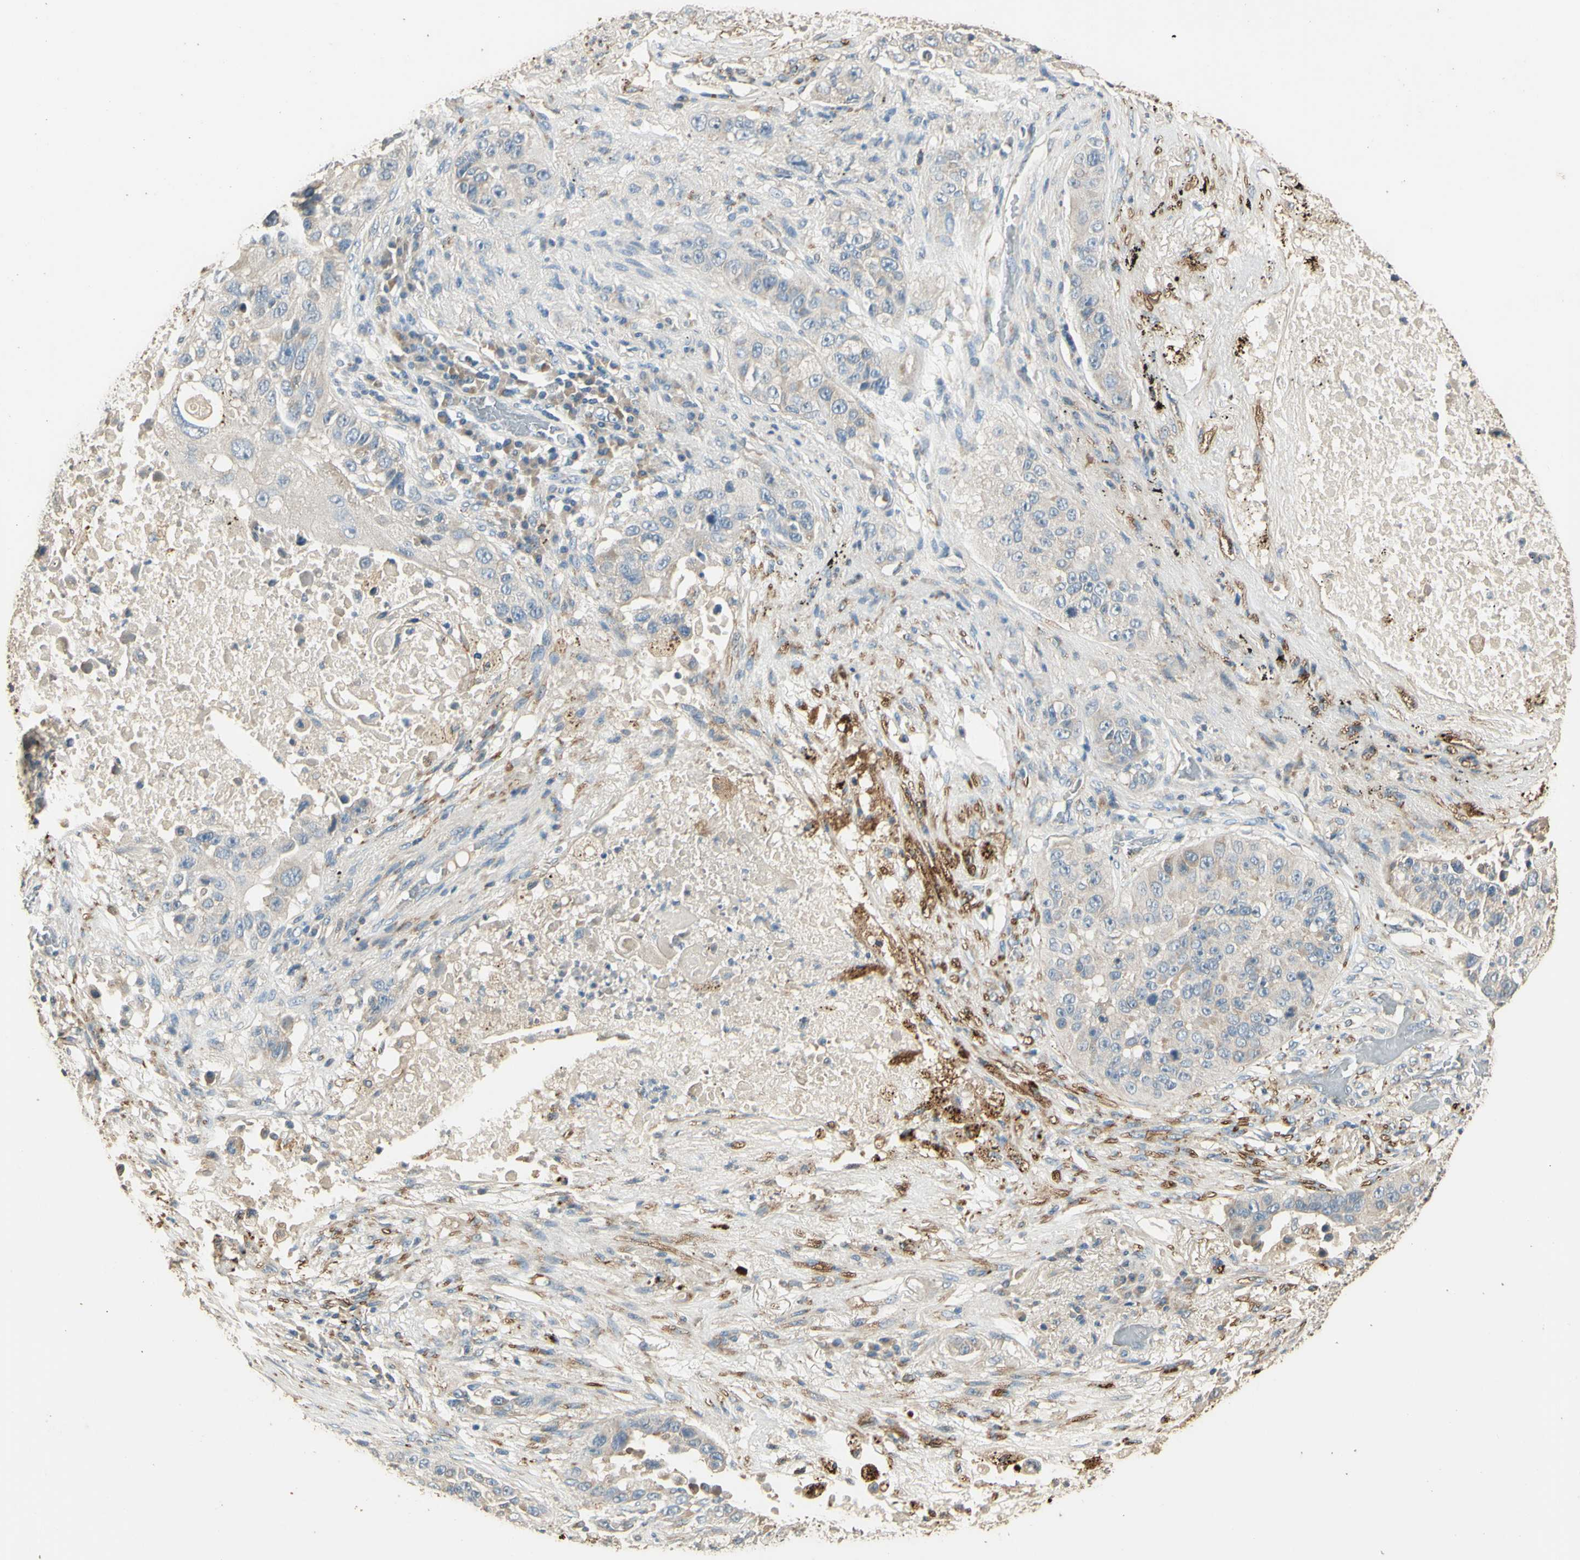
{"staining": {"intensity": "negative", "quantity": "none", "location": "none"}, "tissue": "lung cancer", "cell_type": "Tumor cells", "image_type": "cancer", "snomed": [{"axis": "morphology", "description": "Squamous cell carcinoma, NOS"}, {"axis": "topography", "description": "Lung"}], "caption": "The photomicrograph reveals no significant expression in tumor cells of lung squamous cell carcinoma.", "gene": "ARHGEF17", "patient": {"sex": "male", "age": 57}}